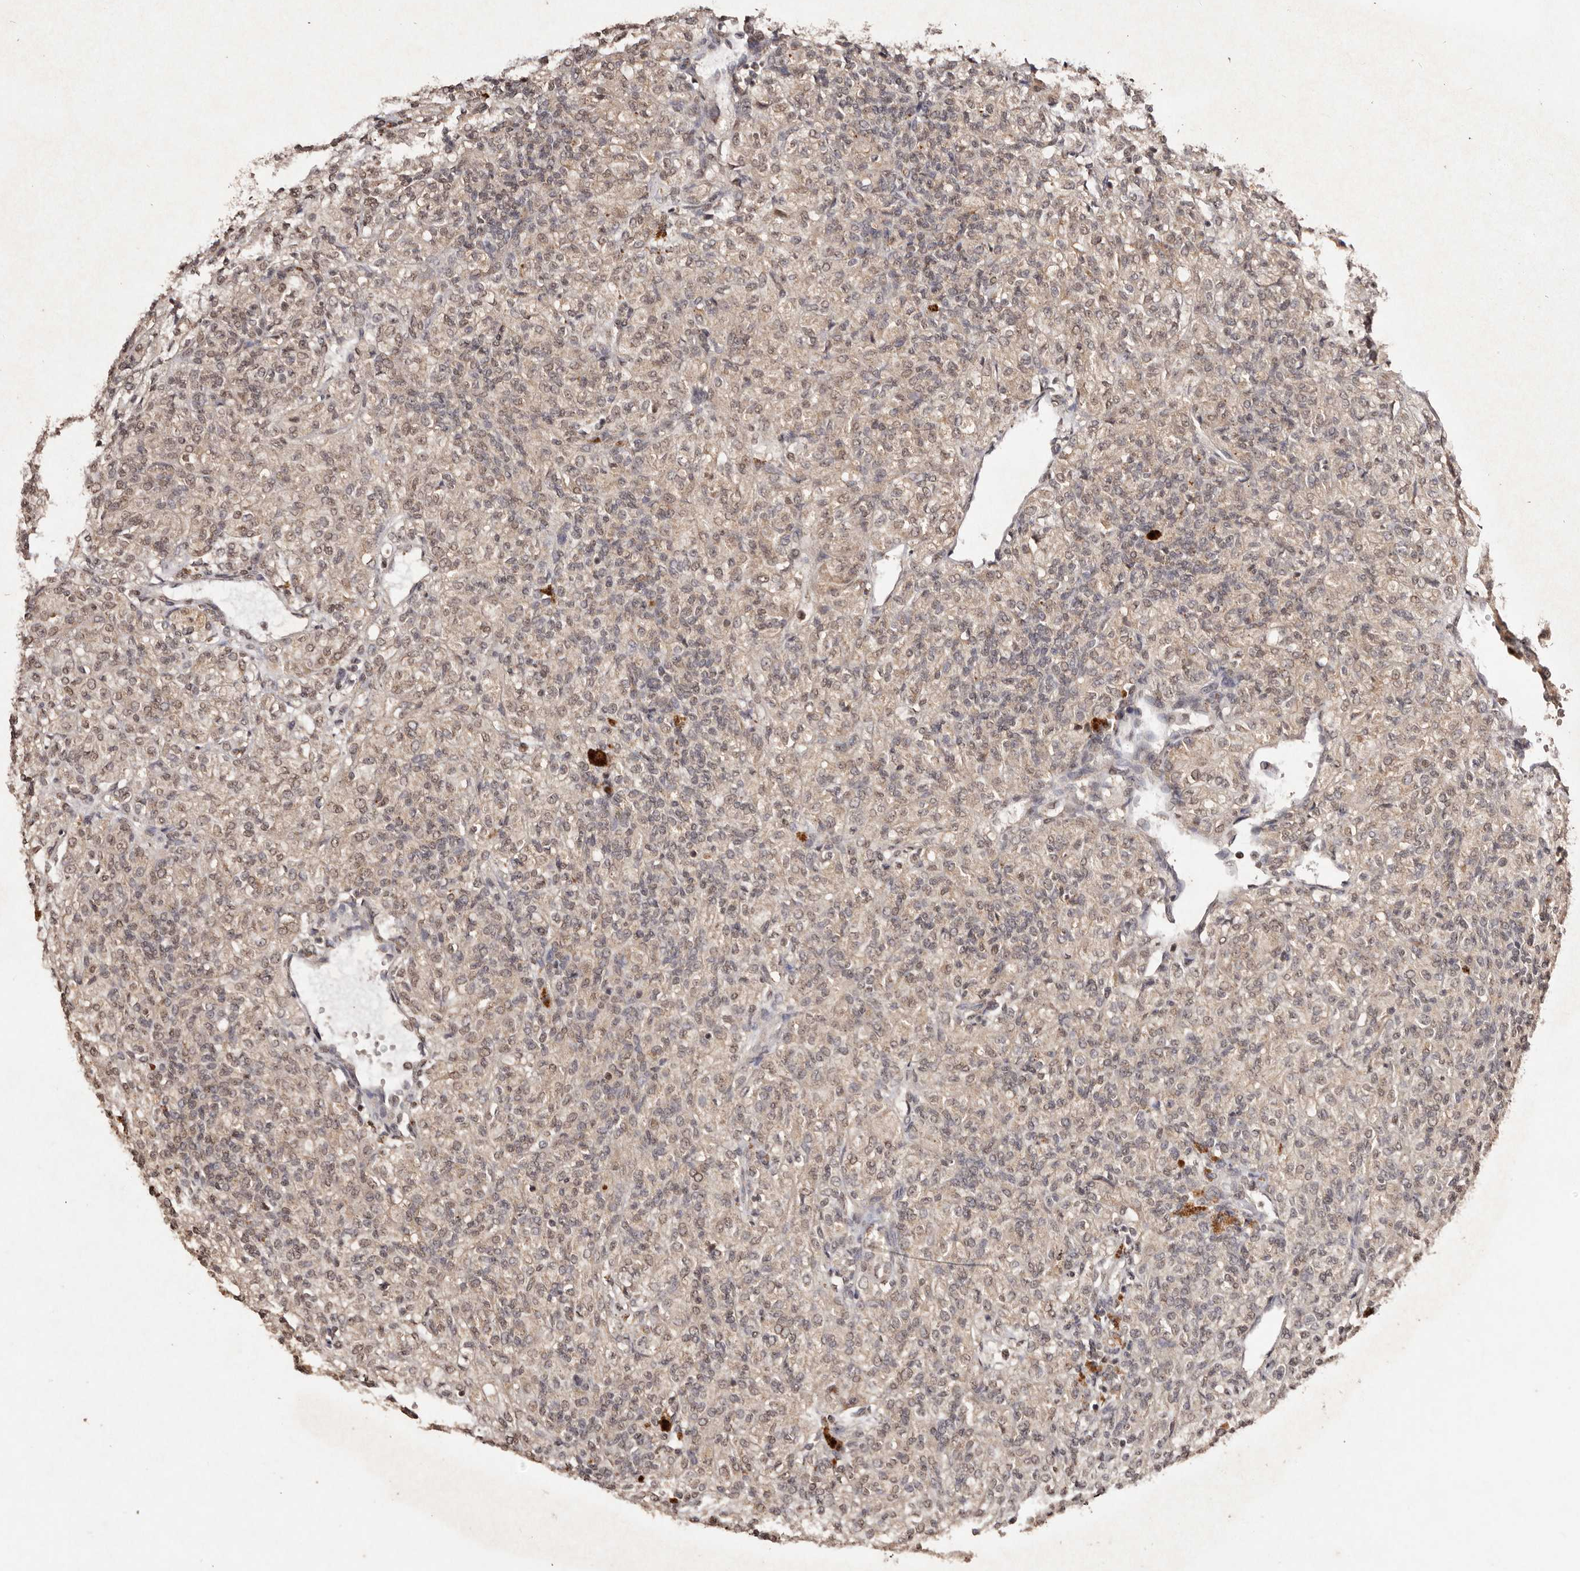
{"staining": {"intensity": "weak", "quantity": ">75%", "location": "cytoplasmic/membranous,nuclear"}, "tissue": "renal cancer", "cell_type": "Tumor cells", "image_type": "cancer", "snomed": [{"axis": "morphology", "description": "Adenocarcinoma, NOS"}, {"axis": "topography", "description": "Kidney"}], "caption": "Immunohistochemistry histopathology image of neoplastic tissue: human renal cancer (adenocarcinoma) stained using immunohistochemistry (IHC) shows low levels of weak protein expression localized specifically in the cytoplasmic/membranous and nuclear of tumor cells, appearing as a cytoplasmic/membranous and nuclear brown color.", "gene": "NOTCH1", "patient": {"sex": "male", "age": 77}}